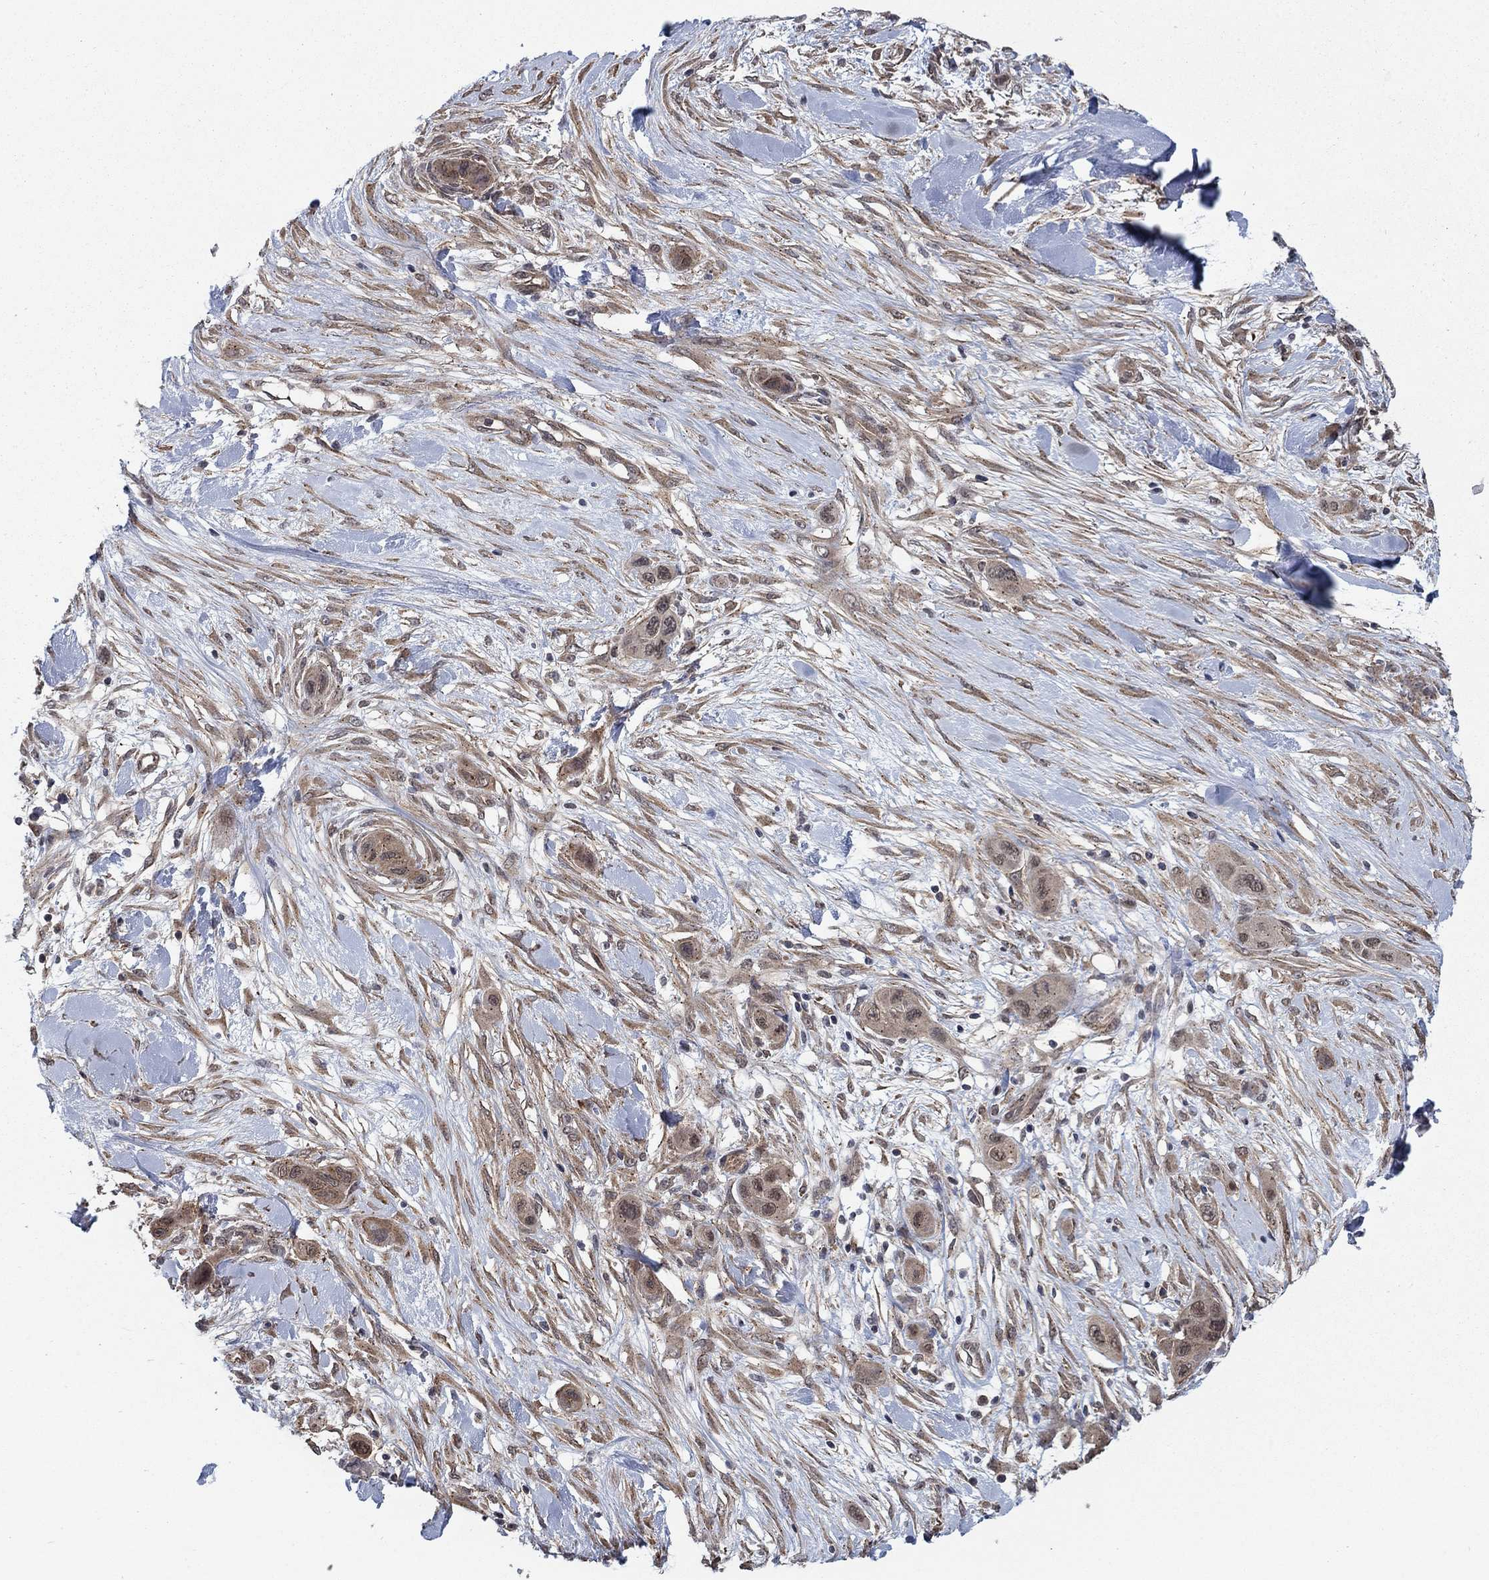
{"staining": {"intensity": "moderate", "quantity": "25%-75%", "location": "cytoplasmic/membranous,nuclear"}, "tissue": "skin cancer", "cell_type": "Tumor cells", "image_type": "cancer", "snomed": [{"axis": "morphology", "description": "Squamous cell carcinoma, NOS"}, {"axis": "topography", "description": "Skin"}], "caption": "This is an image of IHC staining of squamous cell carcinoma (skin), which shows moderate positivity in the cytoplasmic/membranous and nuclear of tumor cells.", "gene": "SH3RF1", "patient": {"sex": "male", "age": 79}}